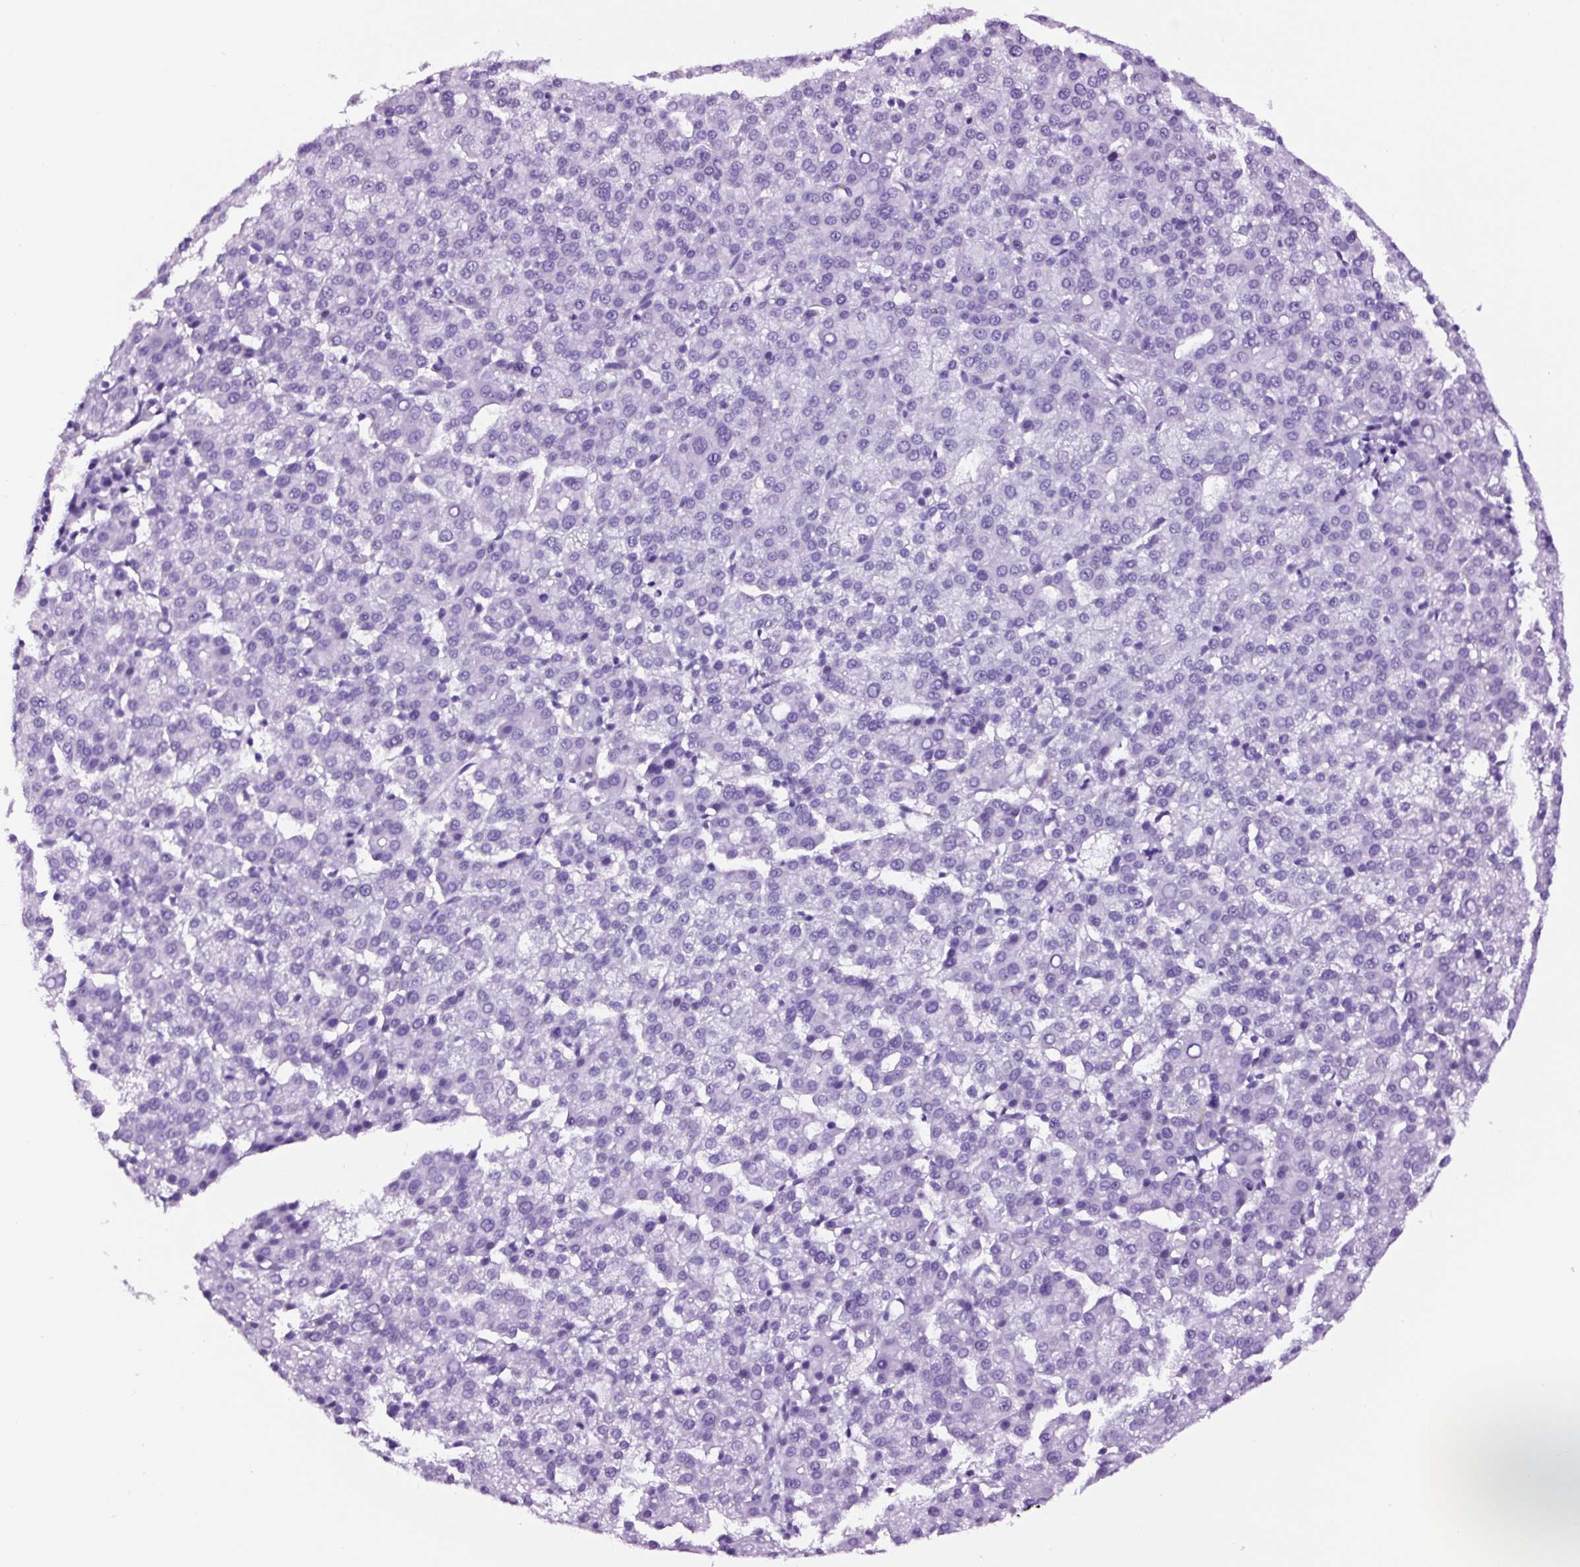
{"staining": {"intensity": "negative", "quantity": "none", "location": "none"}, "tissue": "liver cancer", "cell_type": "Tumor cells", "image_type": "cancer", "snomed": [{"axis": "morphology", "description": "Carcinoma, Hepatocellular, NOS"}, {"axis": "topography", "description": "Liver"}], "caption": "This is an immunohistochemistry histopathology image of liver cancer. There is no expression in tumor cells.", "gene": "FBXL7", "patient": {"sex": "female", "age": 58}}